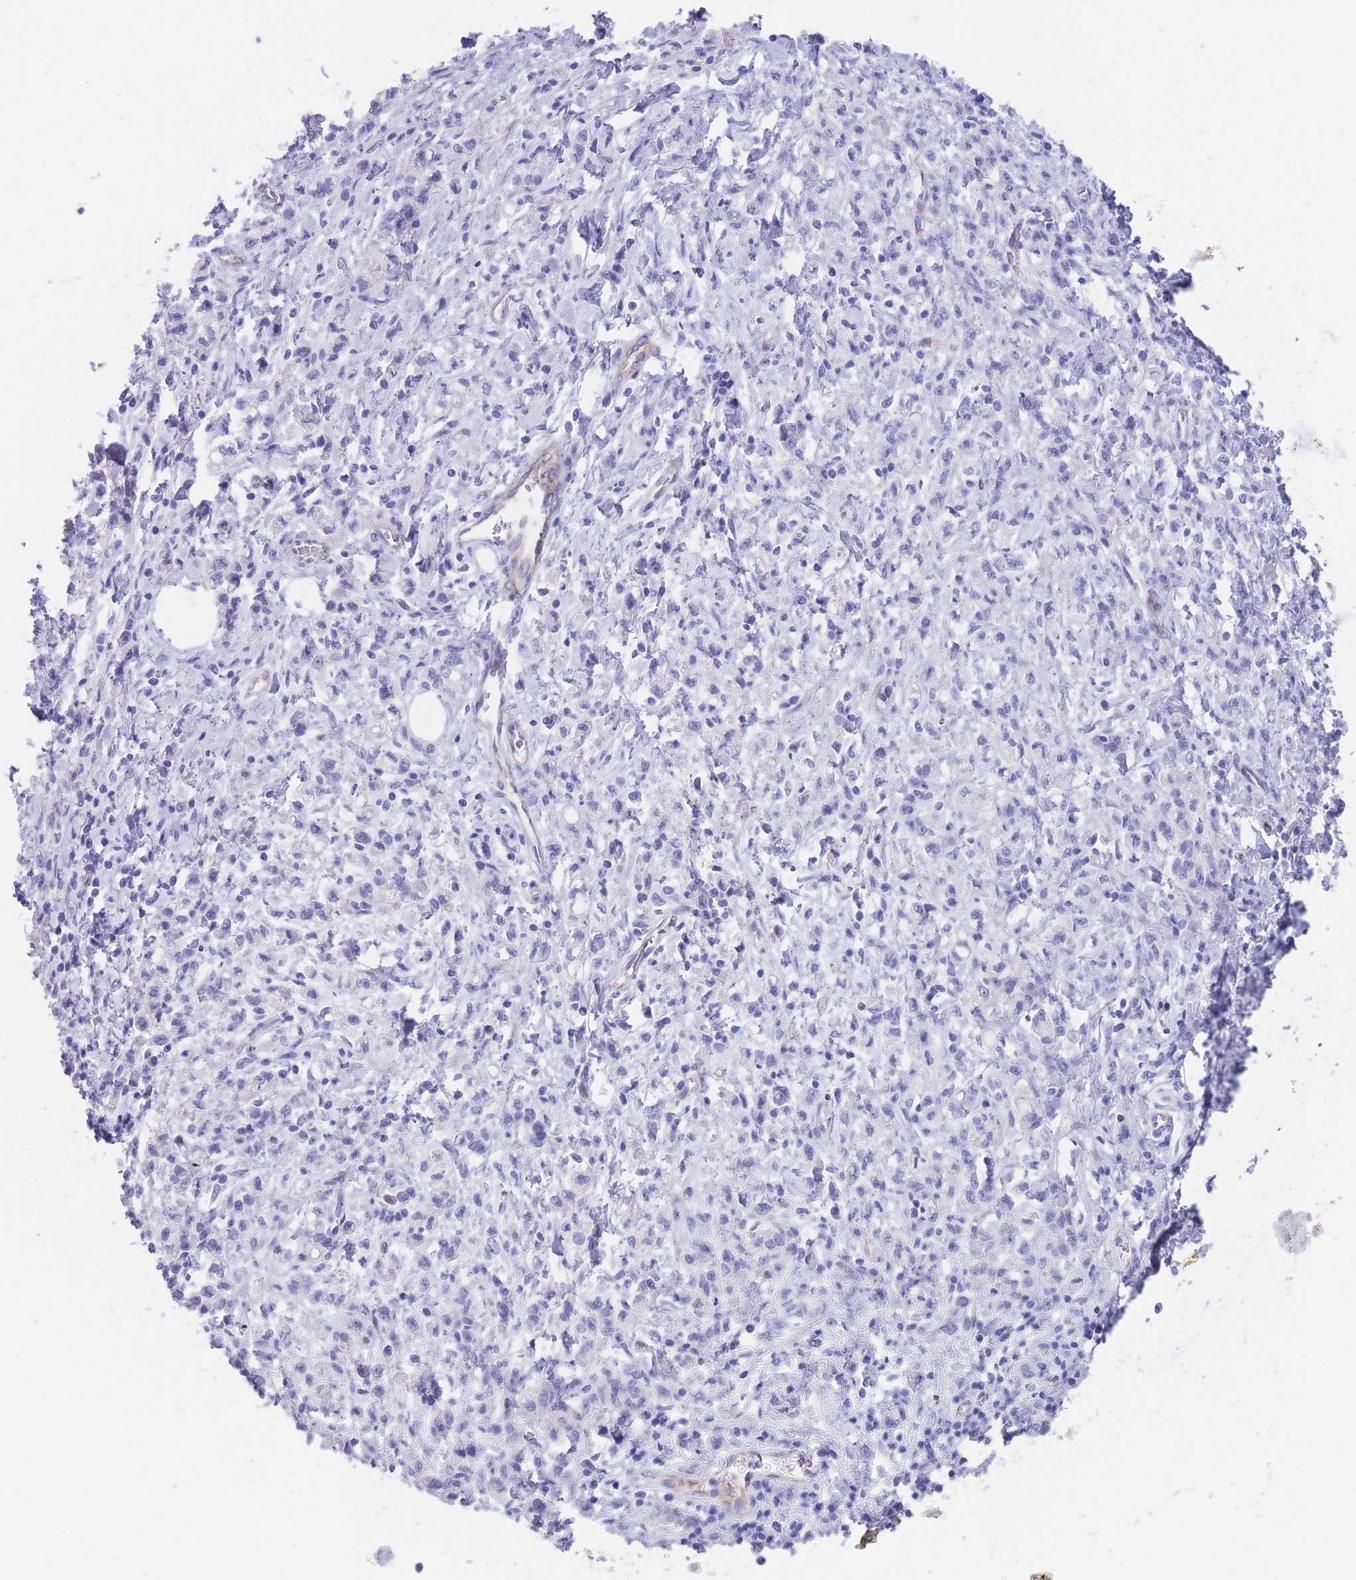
{"staining": {"intensity": "negative", "quantity": "none", "location": "none"}, "tissue": "stomach cancer", "cell_type": "Tumor cells", "image_type": "cancer", "snomed": [{"axis": "morphology", "description": "Adenocarcinoma, NOS"}, {"axis": "topography", "description": "Stomach"}], "caption": "Histopathology image shows no significant protein staining in tumor cells of stomach cancer. (DAB immunohistochemistry with hematoxylin counter stain).", "gene": "DET1", "patient": {"sex": "male", "age": 77}}